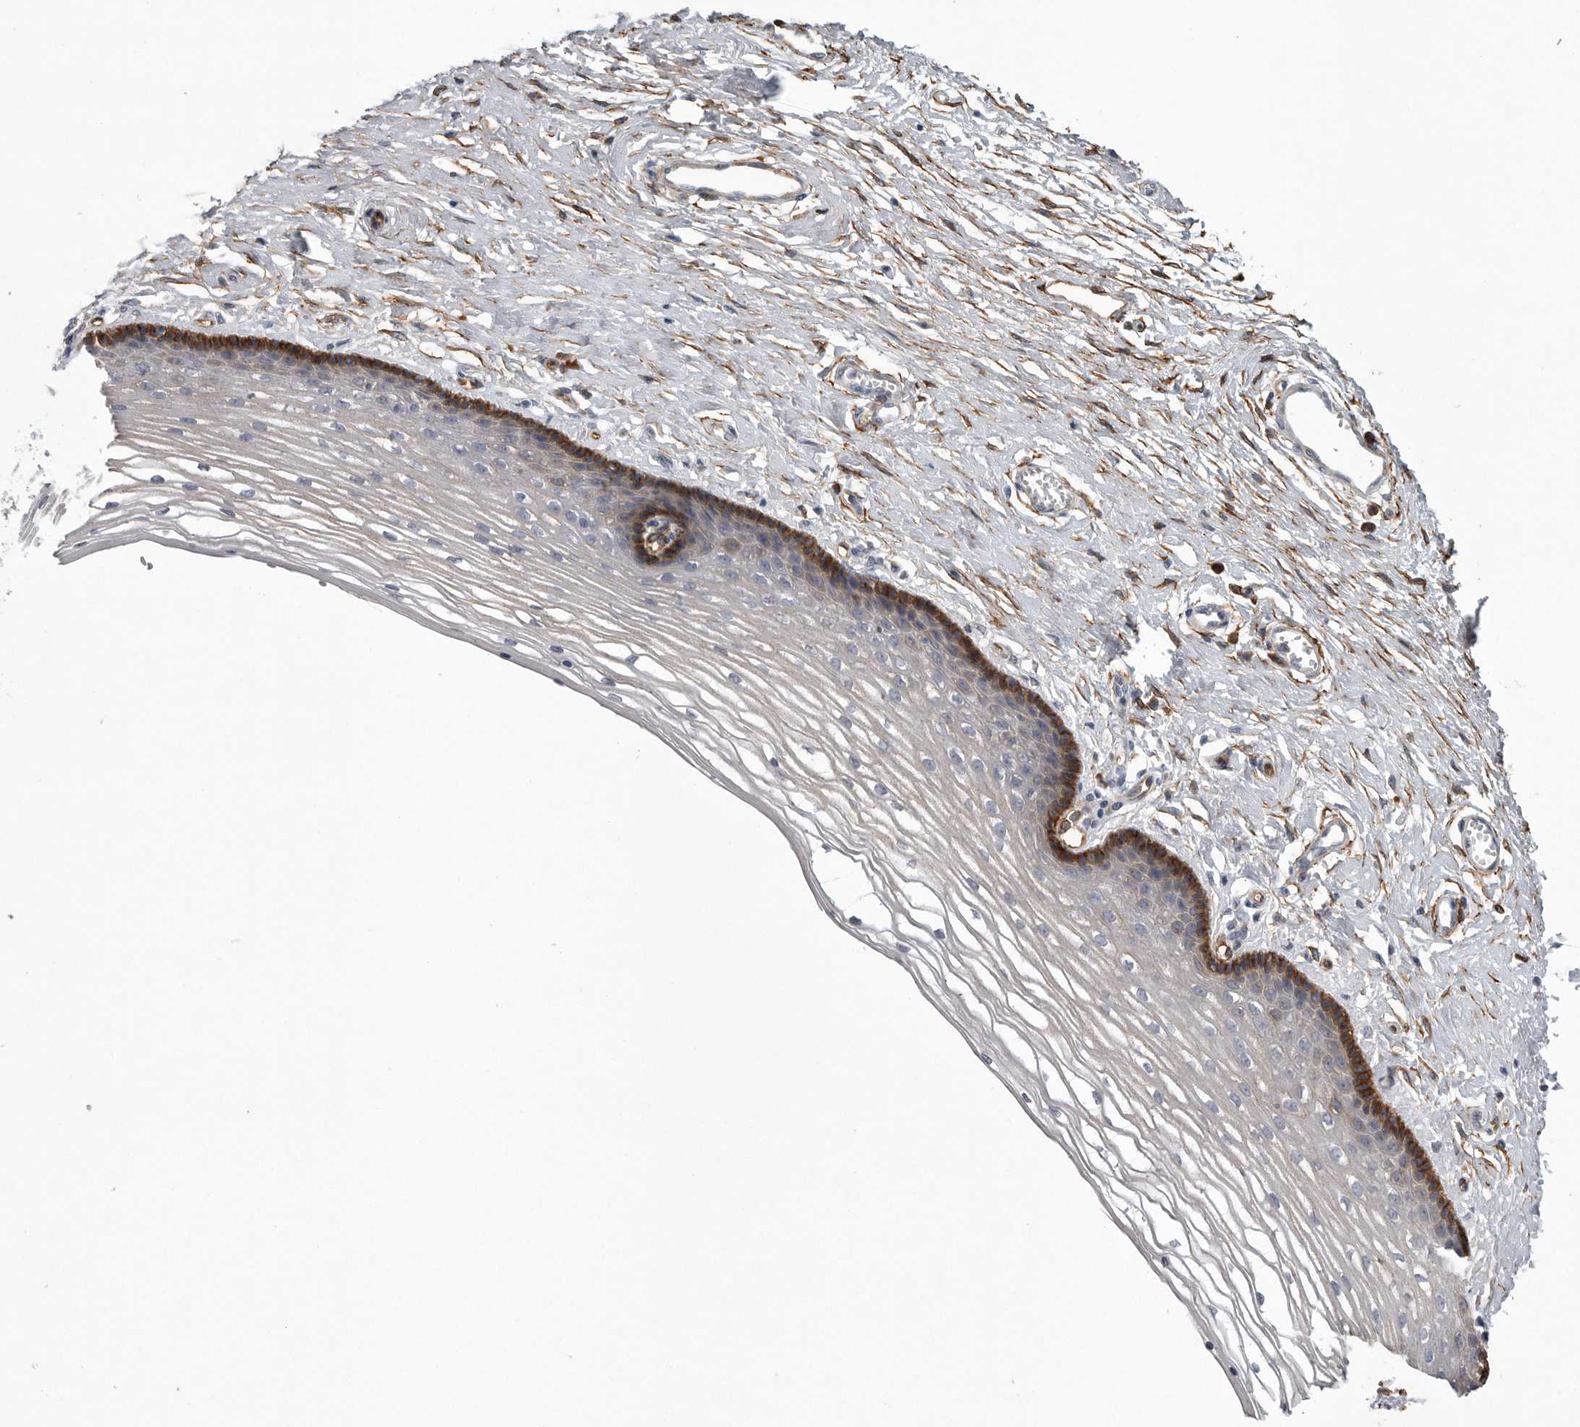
{"staining": {"intensity": "strong", "quantity": "<25%", "location": "cytoplasmic/membranous"}, "tissue": "vagina", "cell_type": "Squamous epithelial cells", "image_type": "normal", "snomed": [{"axis": "morphology", "description": "Normal tissue, NOS"}, {"axis": "topography", "description": "Vagina"}], "caption": "High-power microscopy captured an immunohistochemistry (IHC) histopathology image of benign vagina, revealing strong cytoplasmic/membranous positivity in approximately <25% of squamous epithelial cells.", "gene": "MINPP1", "patient": {"sex": "female", "age": 46}}